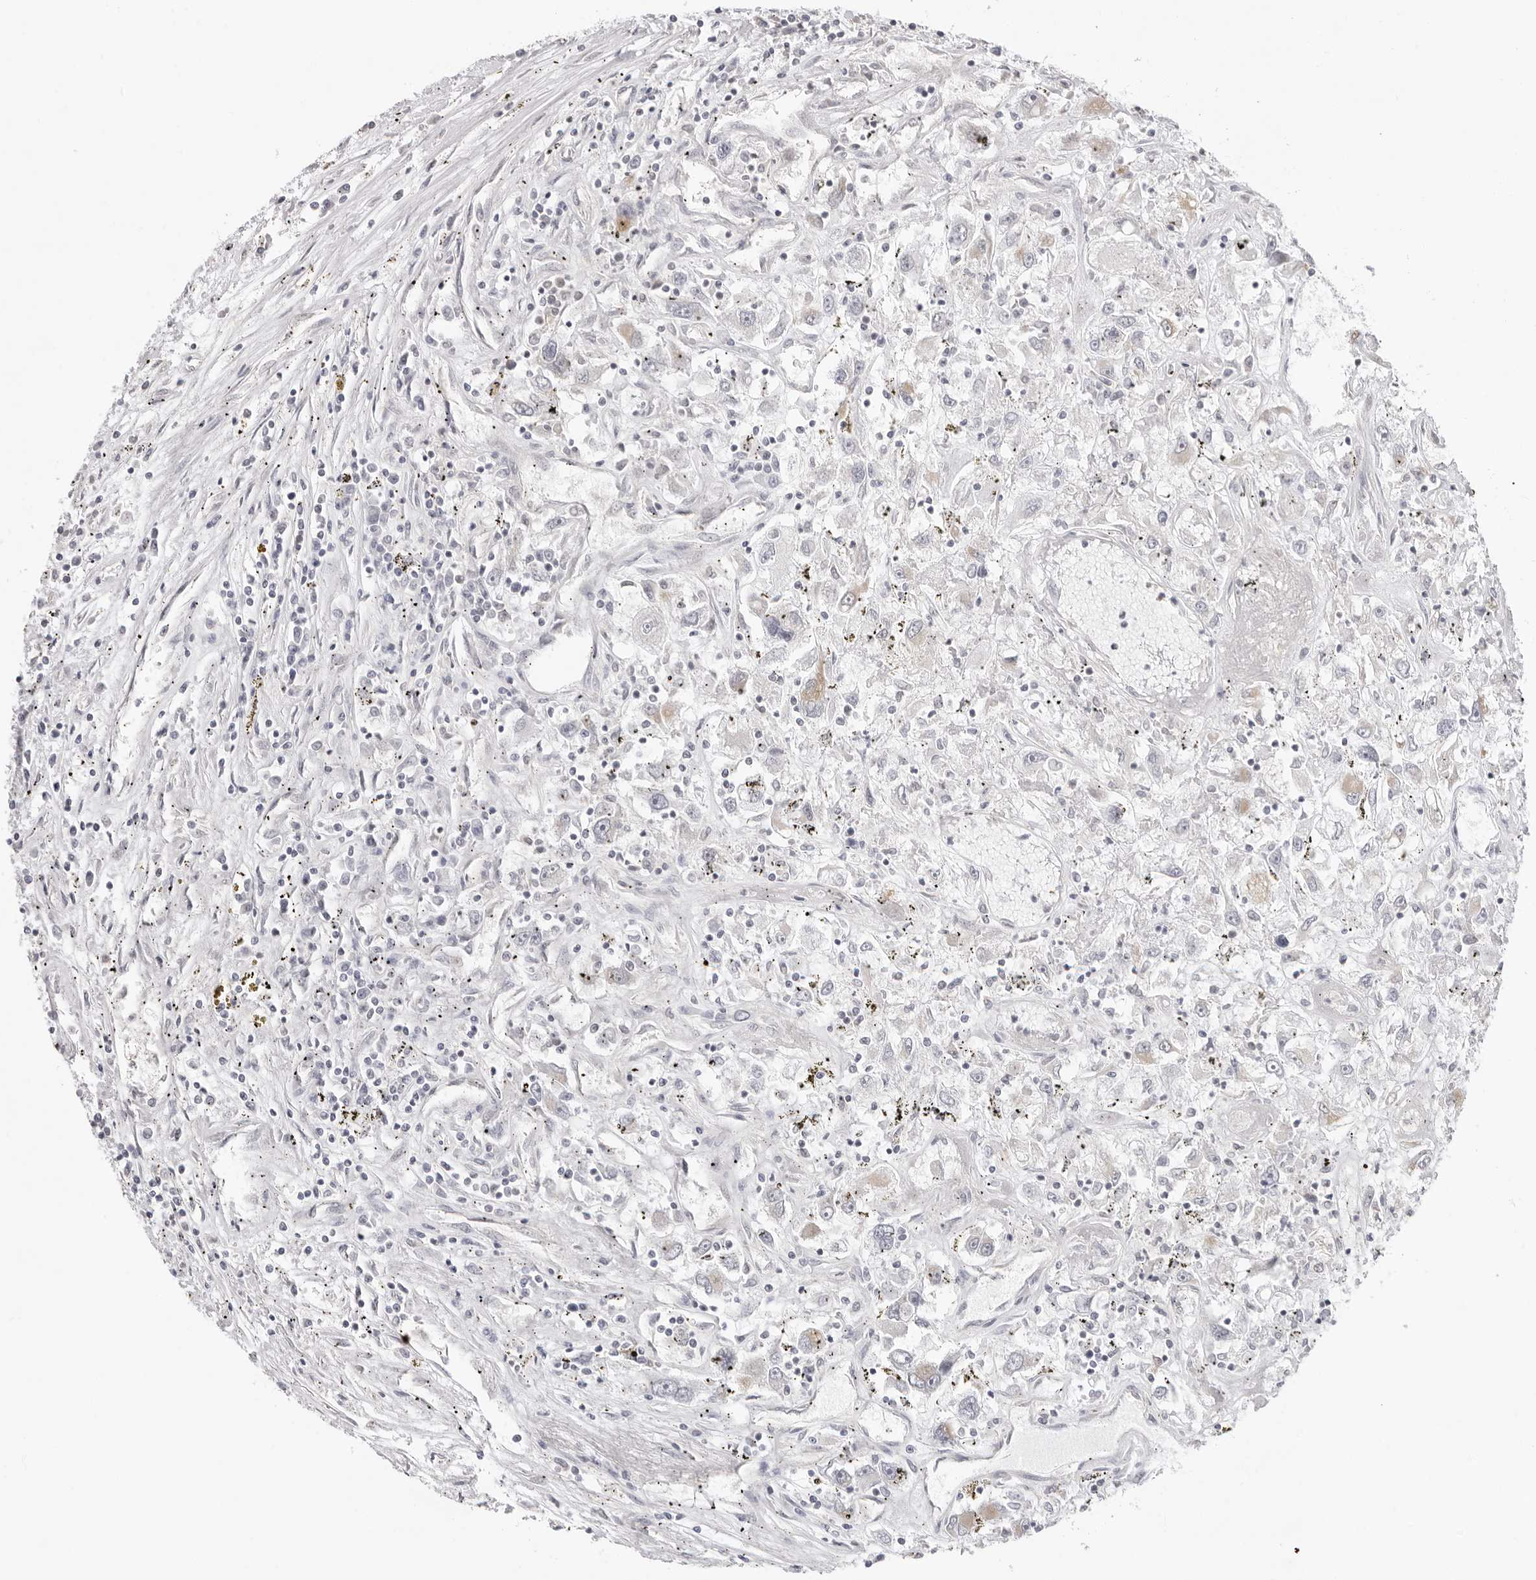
{"staining": {"intensity": "negative", "quantity": "none", "location": "none"}, "tissue": "renal cancer", "cell_type": "Tumor cells", "image_type": "cancer", "snomed": [{"axis": "morphology", "description": "Adenocarcinoma, NOS"}, {"axis": "topography", "description": "Kidney"}], "caption": "IHC of human renal cancer (adenocarcinoma) demonstrates no staining in tumor cells.", "gene": "FDPS", "patient": {"sex": "female", "age": 52}}